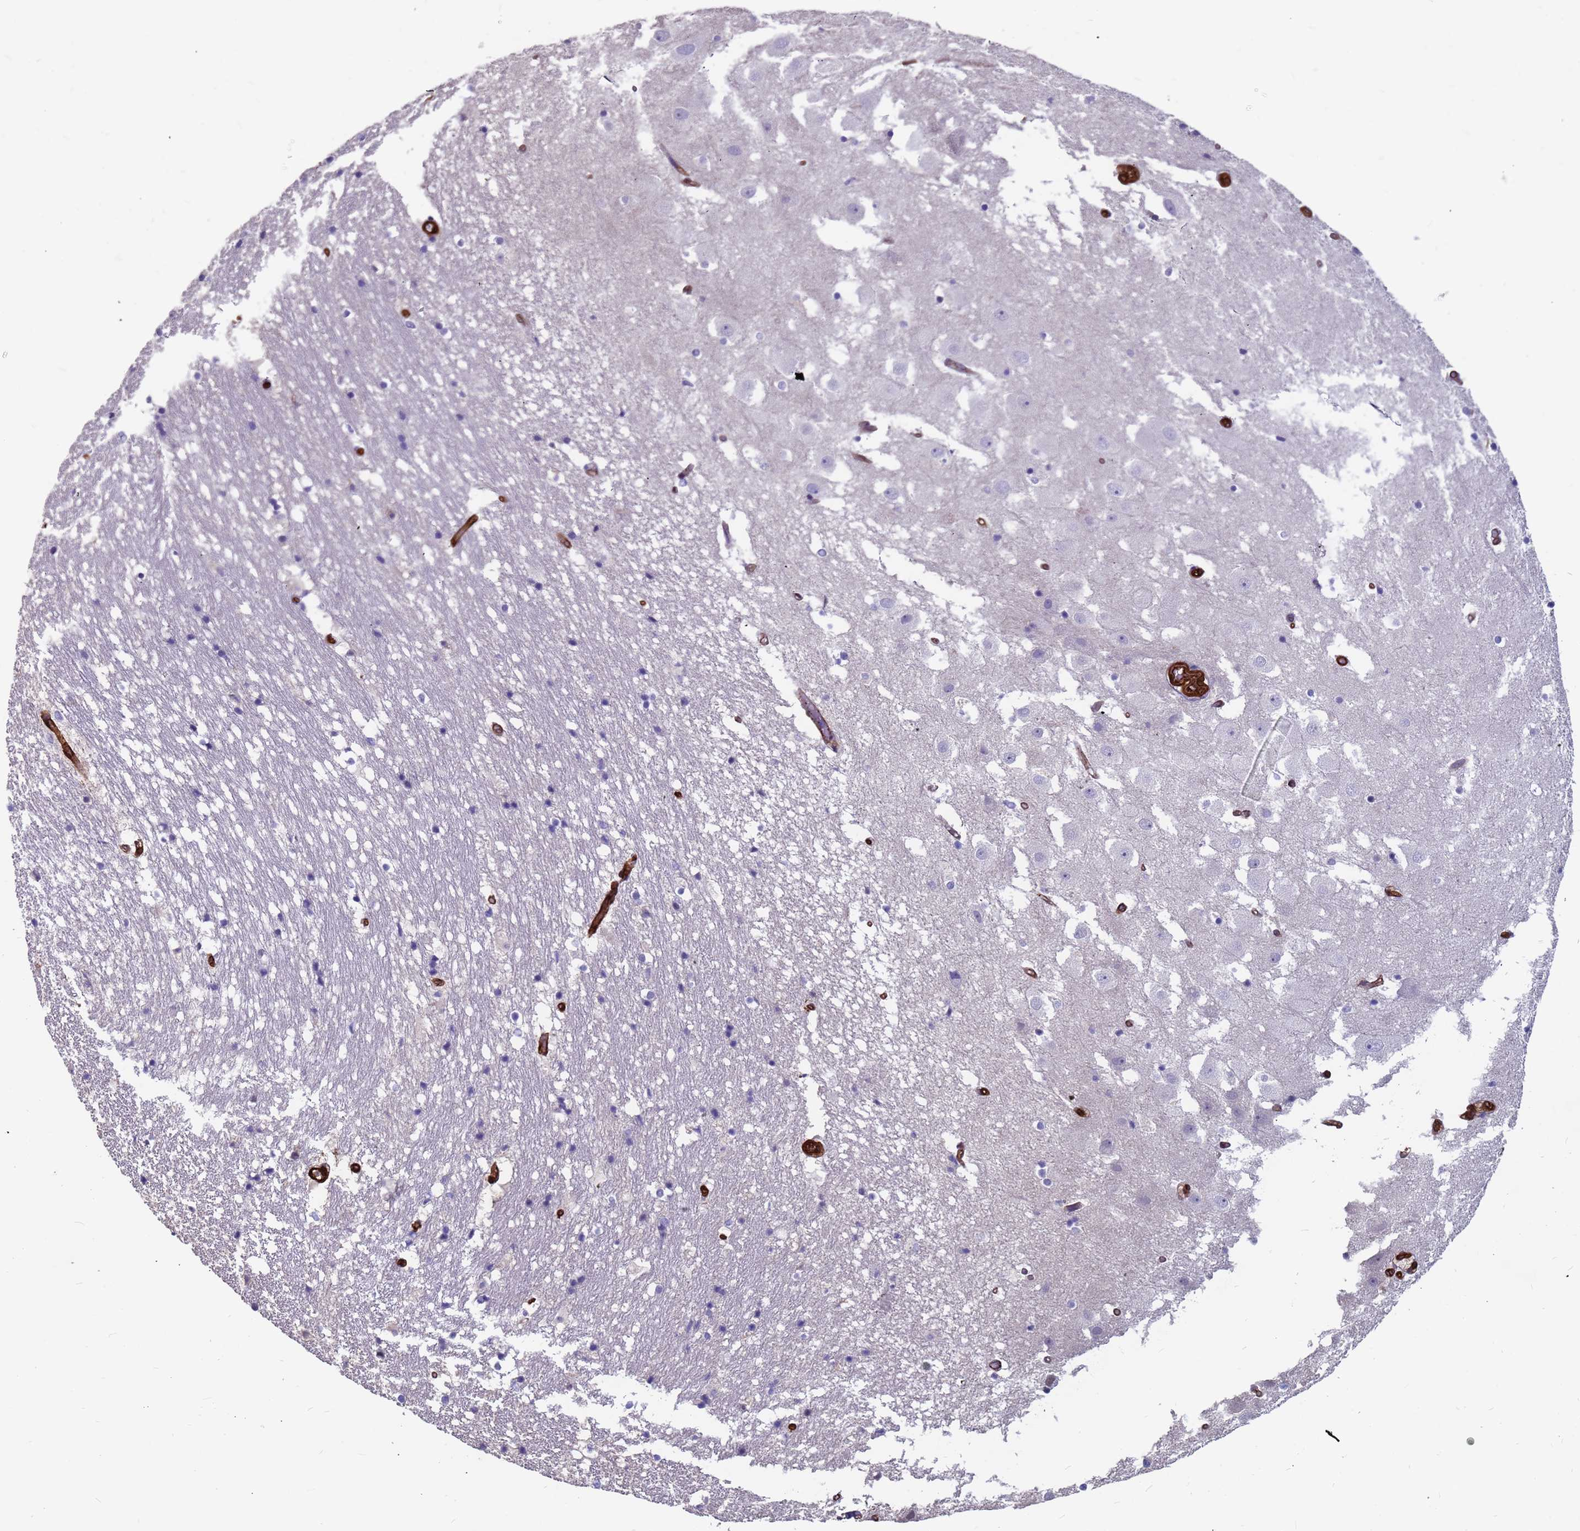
{"staining": {"intensity": "negative", "quantity": "none", "location": "none"}, "tissue": "hippocampus", "cell_type": "Glial cells", "image_type": "normal", "snomed": [{"axis": "morphology", "description": "Normal tissue, NOS"}, {"axis": "topography", "description": "Hippocampus"}], "caption": "Micrograph shows no protein positivity in glial cells of benign hippocampus. Nuclei are stained in blue.", "gene": "EHD2", "patient": {"sex": "female", "age": 52}}